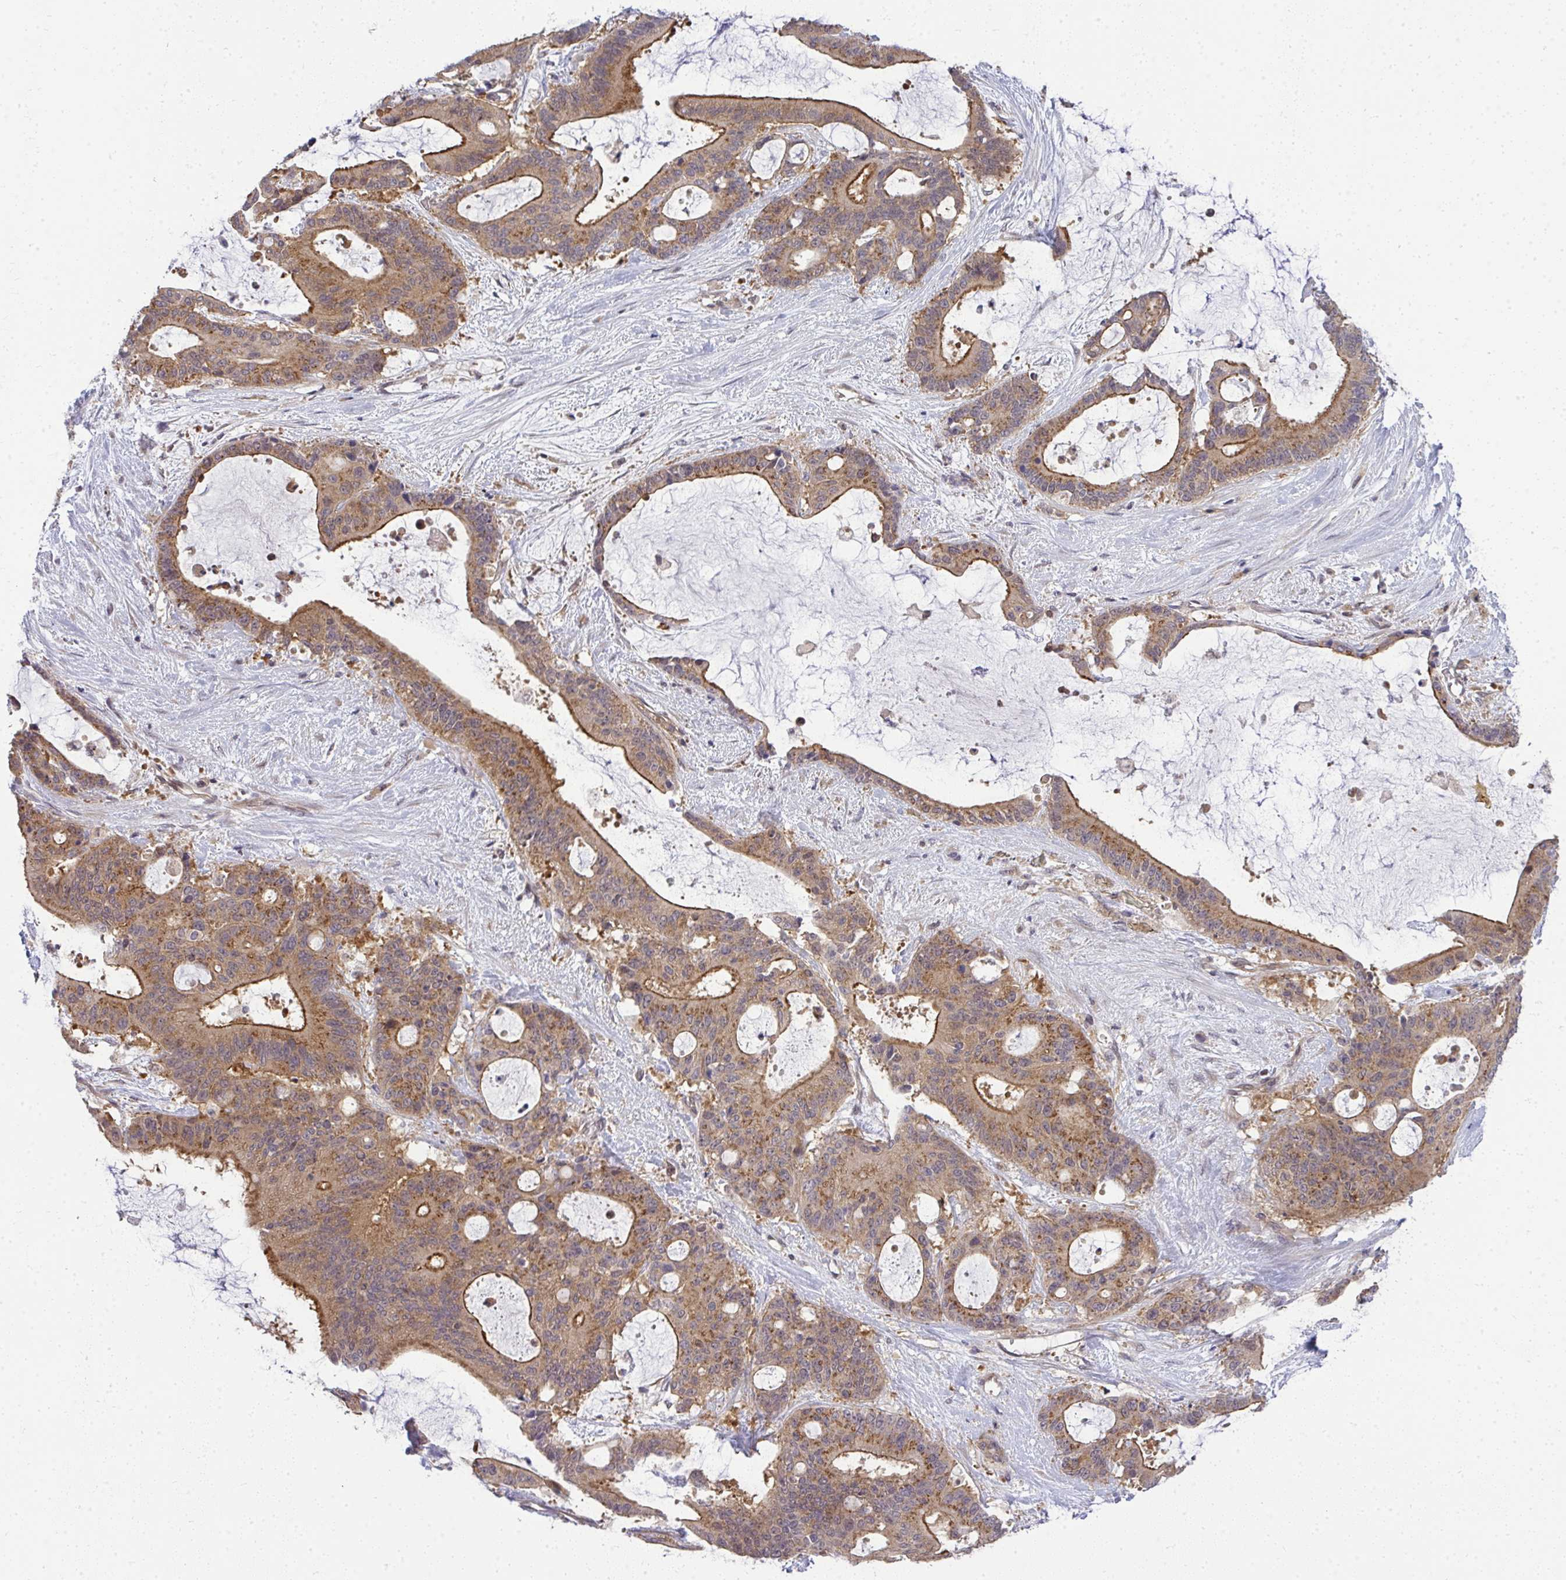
{"staining": {"intensity": "moderate", "quantity": ">75%", "location": "cytoplasmic/membranous"}, "tissue": "liver cancer", "cell_type": "Tumor cells", "image_type": "cancer", "snomed": [{"axis": "morphology", "description": "Normal tissue, NOS"}, {"axis": "morphology", "description": "Cholangiocarcinoma"}, {"axis": "topography", "description": "Liver"}, {"axis": "topography", "description": "Peripheral nerve tissue"}], "caption": "Liver cancer was stained to show a protein in brown. There is medium levels of moderate cytoplasmic/membranous staining in approximately >75% of tumor cells. The protein is stained brown, and the nuclei are stained in blue (DAB IHC with brightfield microscopy, high magnification).", "gene": "HDHD2", "patient": {"sex": "female", "age": 73}}